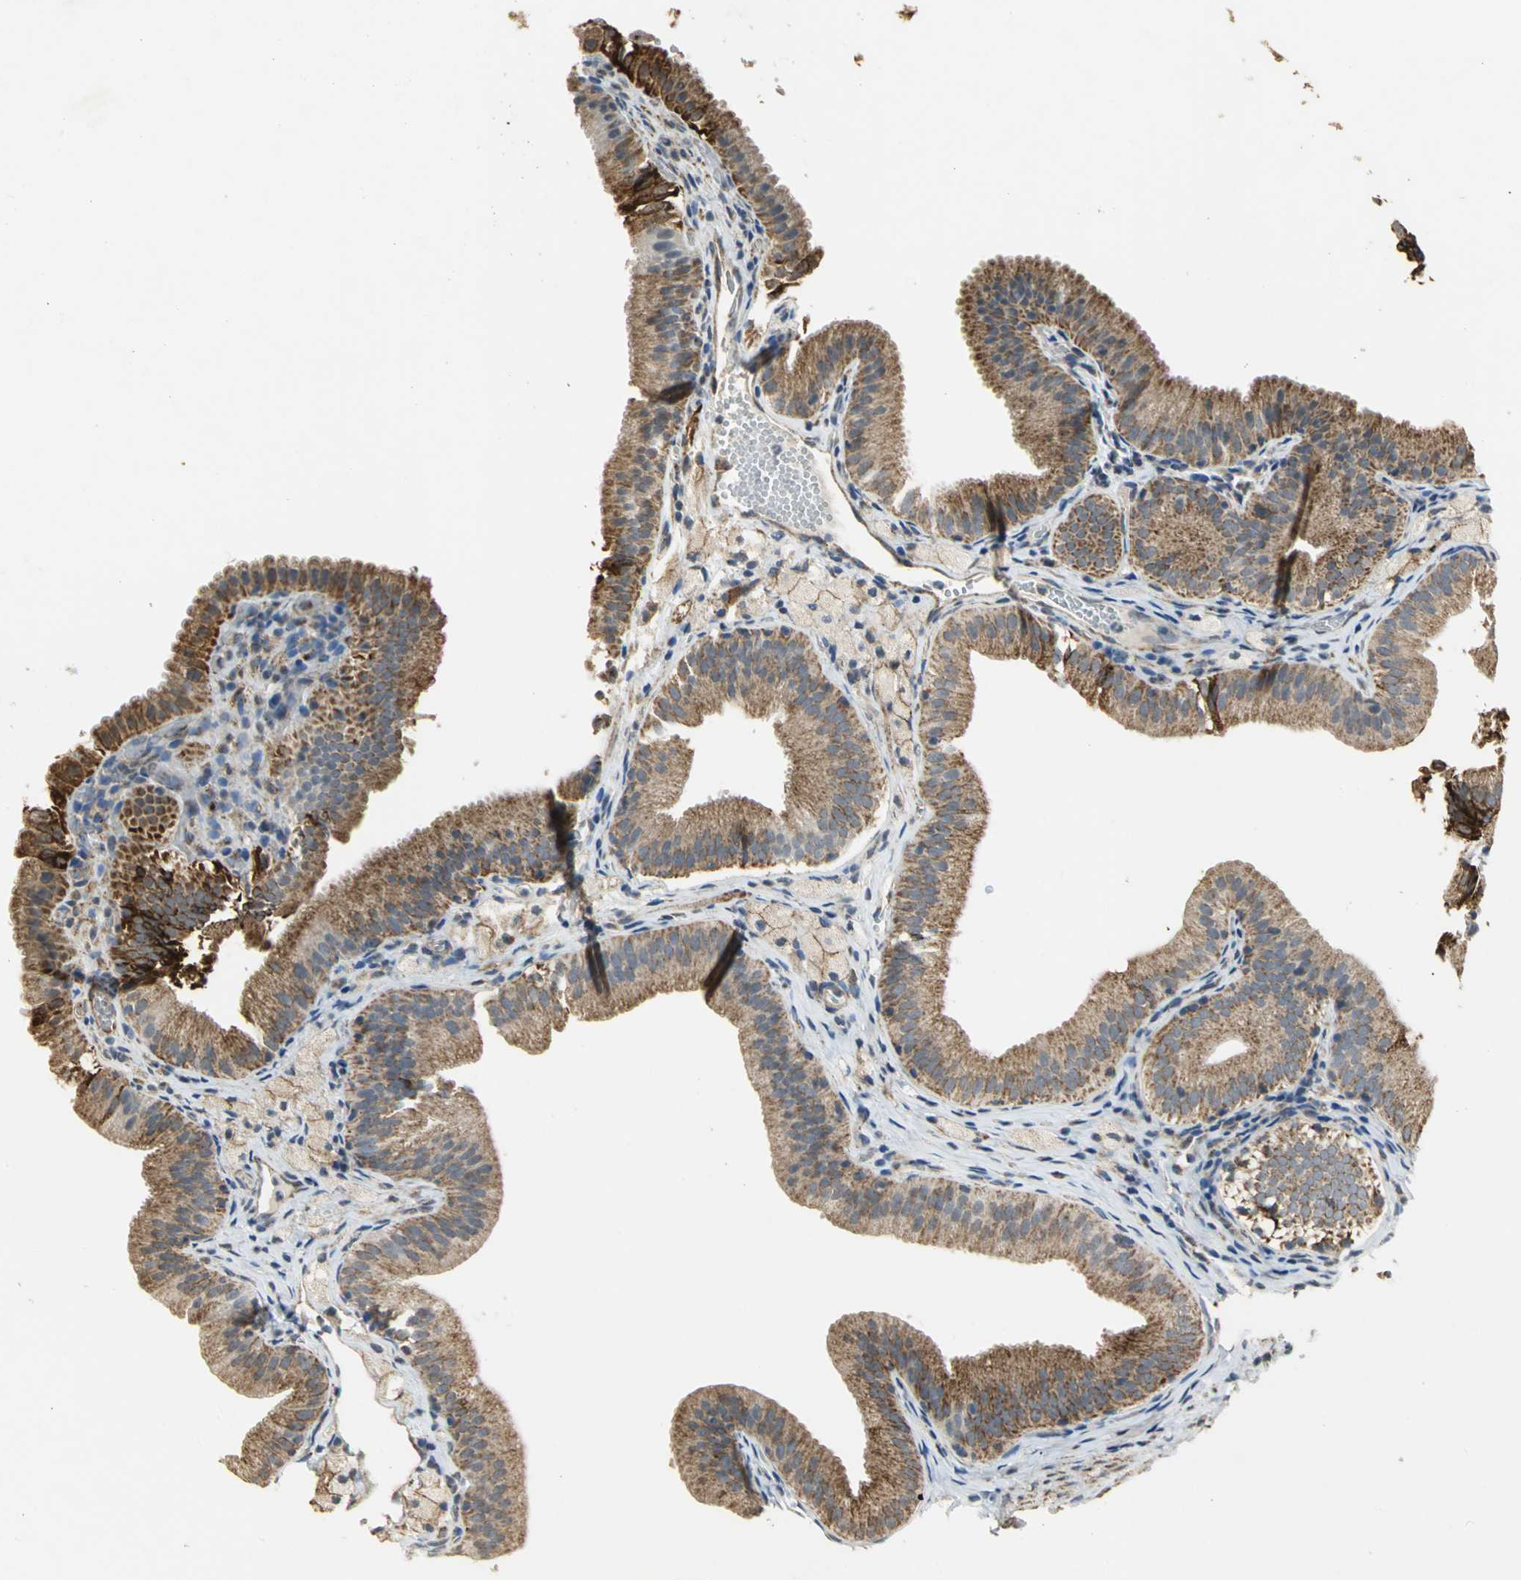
{"staining": {"intensity": "moderate", "quantity": ">75%", "location": "cytoplasmic/membranous"}, "tissue": "gallbladder", "cell_type": "Glandular cells", "image_type": "normal", "snomed": [{"axis": "morphology", "description": "Normal tissue, NOS"}, {"axis": "topography", "description": "Gallbladder"}], "caption": "A high-resolution photomicrograph shows immunohistochemistry staining of benign gallbladder, which demonstrates moderate cytoplasmic/membranous expression in approximately >75% of glandular cells.", "gene": "NDUFB5", "patient": {"sex": "female", "age": 24}}